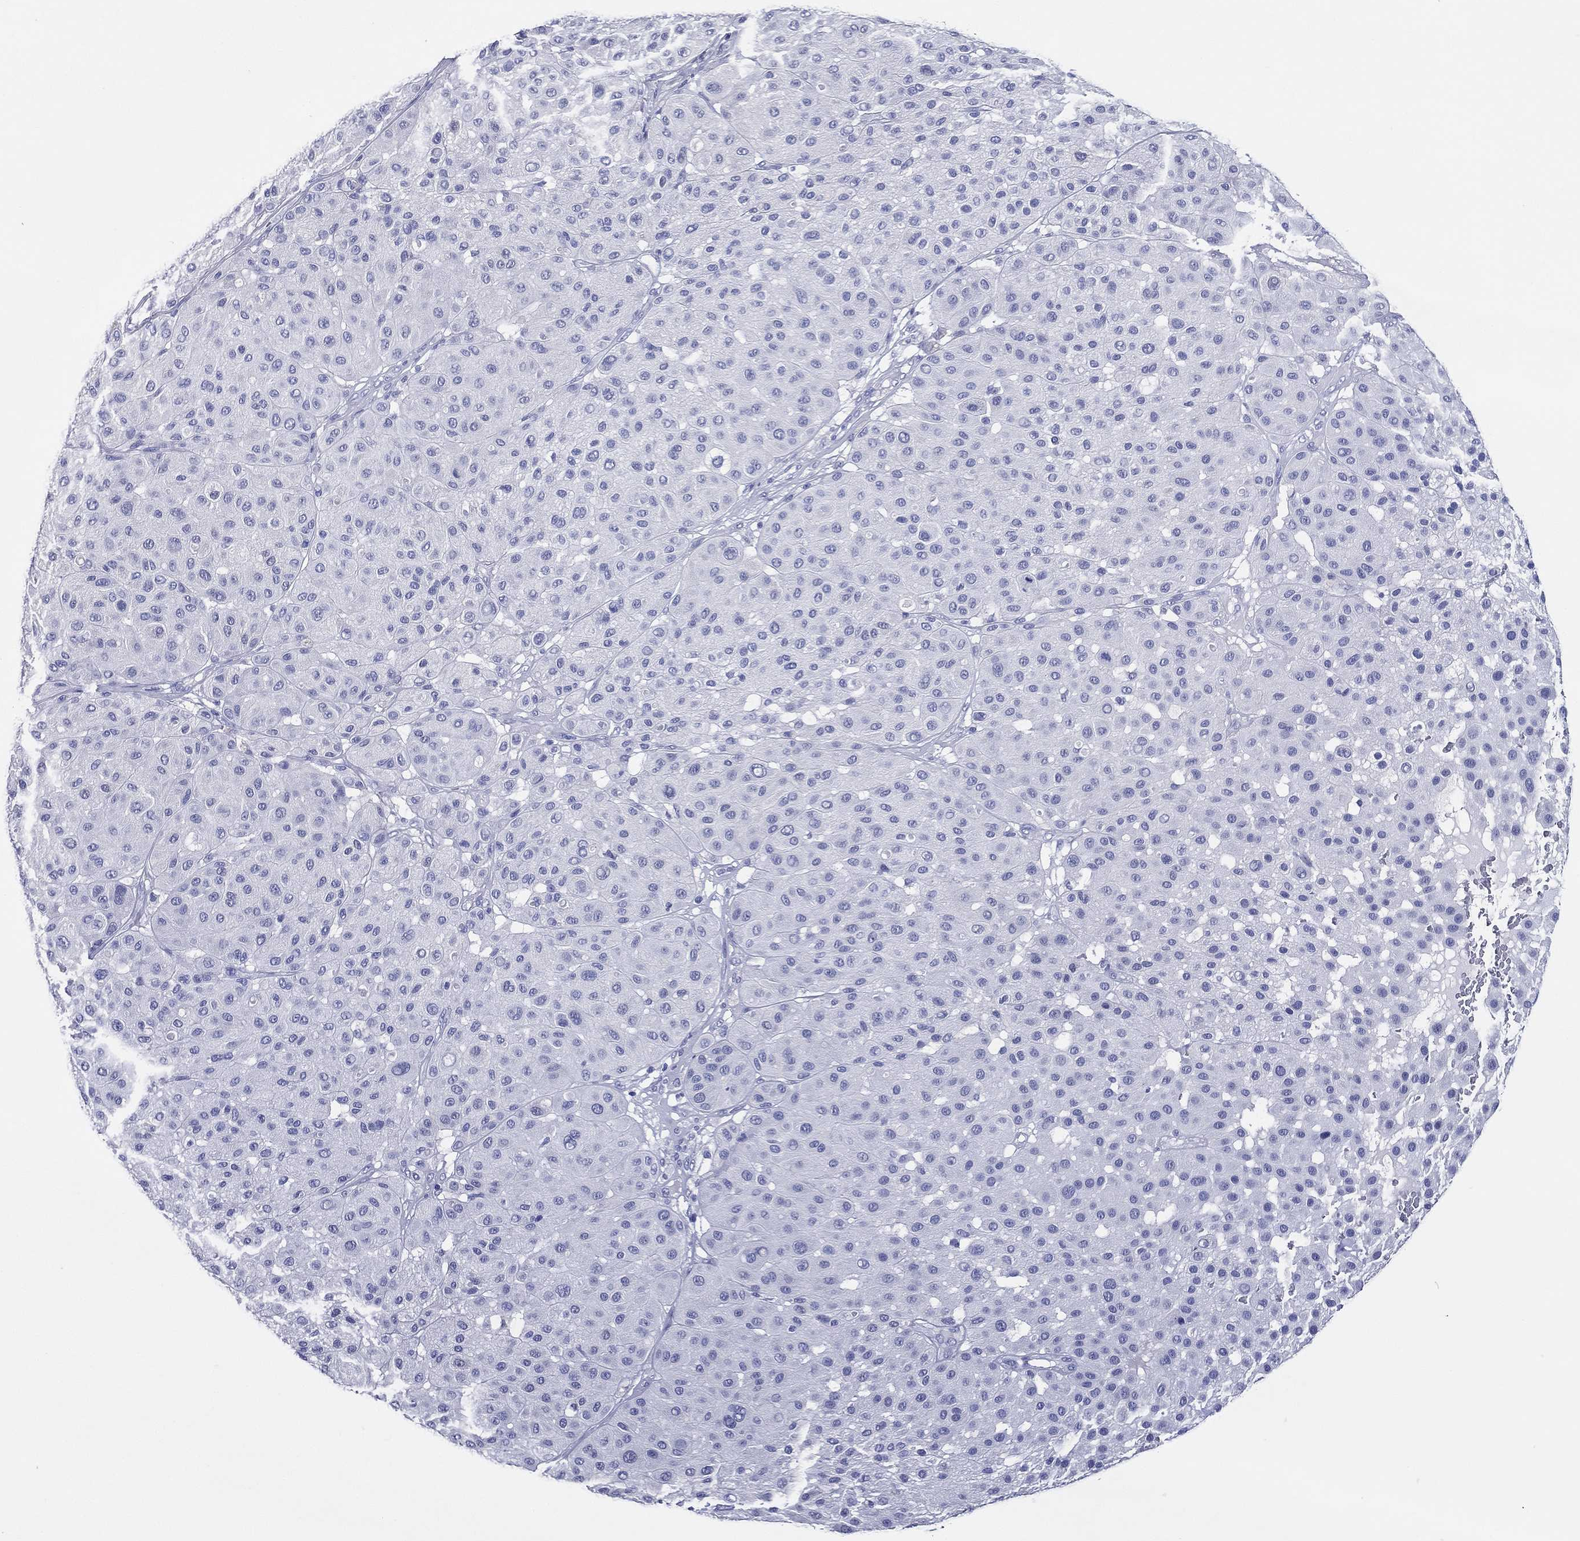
{"staining": {"intensity": "negative", "quantity": "none", "location": "none"}, "tissue": "melanoma", "cell_type": "Tumor cells", "image_type": "cancer", "snomed": [{"axis": "morphology", "description": "Malignant melanoma, Metastatic site"}, {"axis": "topography", "description": "Smooth muscle"}], "caption": "Melanoma stained for a protein using IHC exhibits no expression tumor cells.", "gene": "ACE2", "patient": {"sex": "male", "age": 41}}